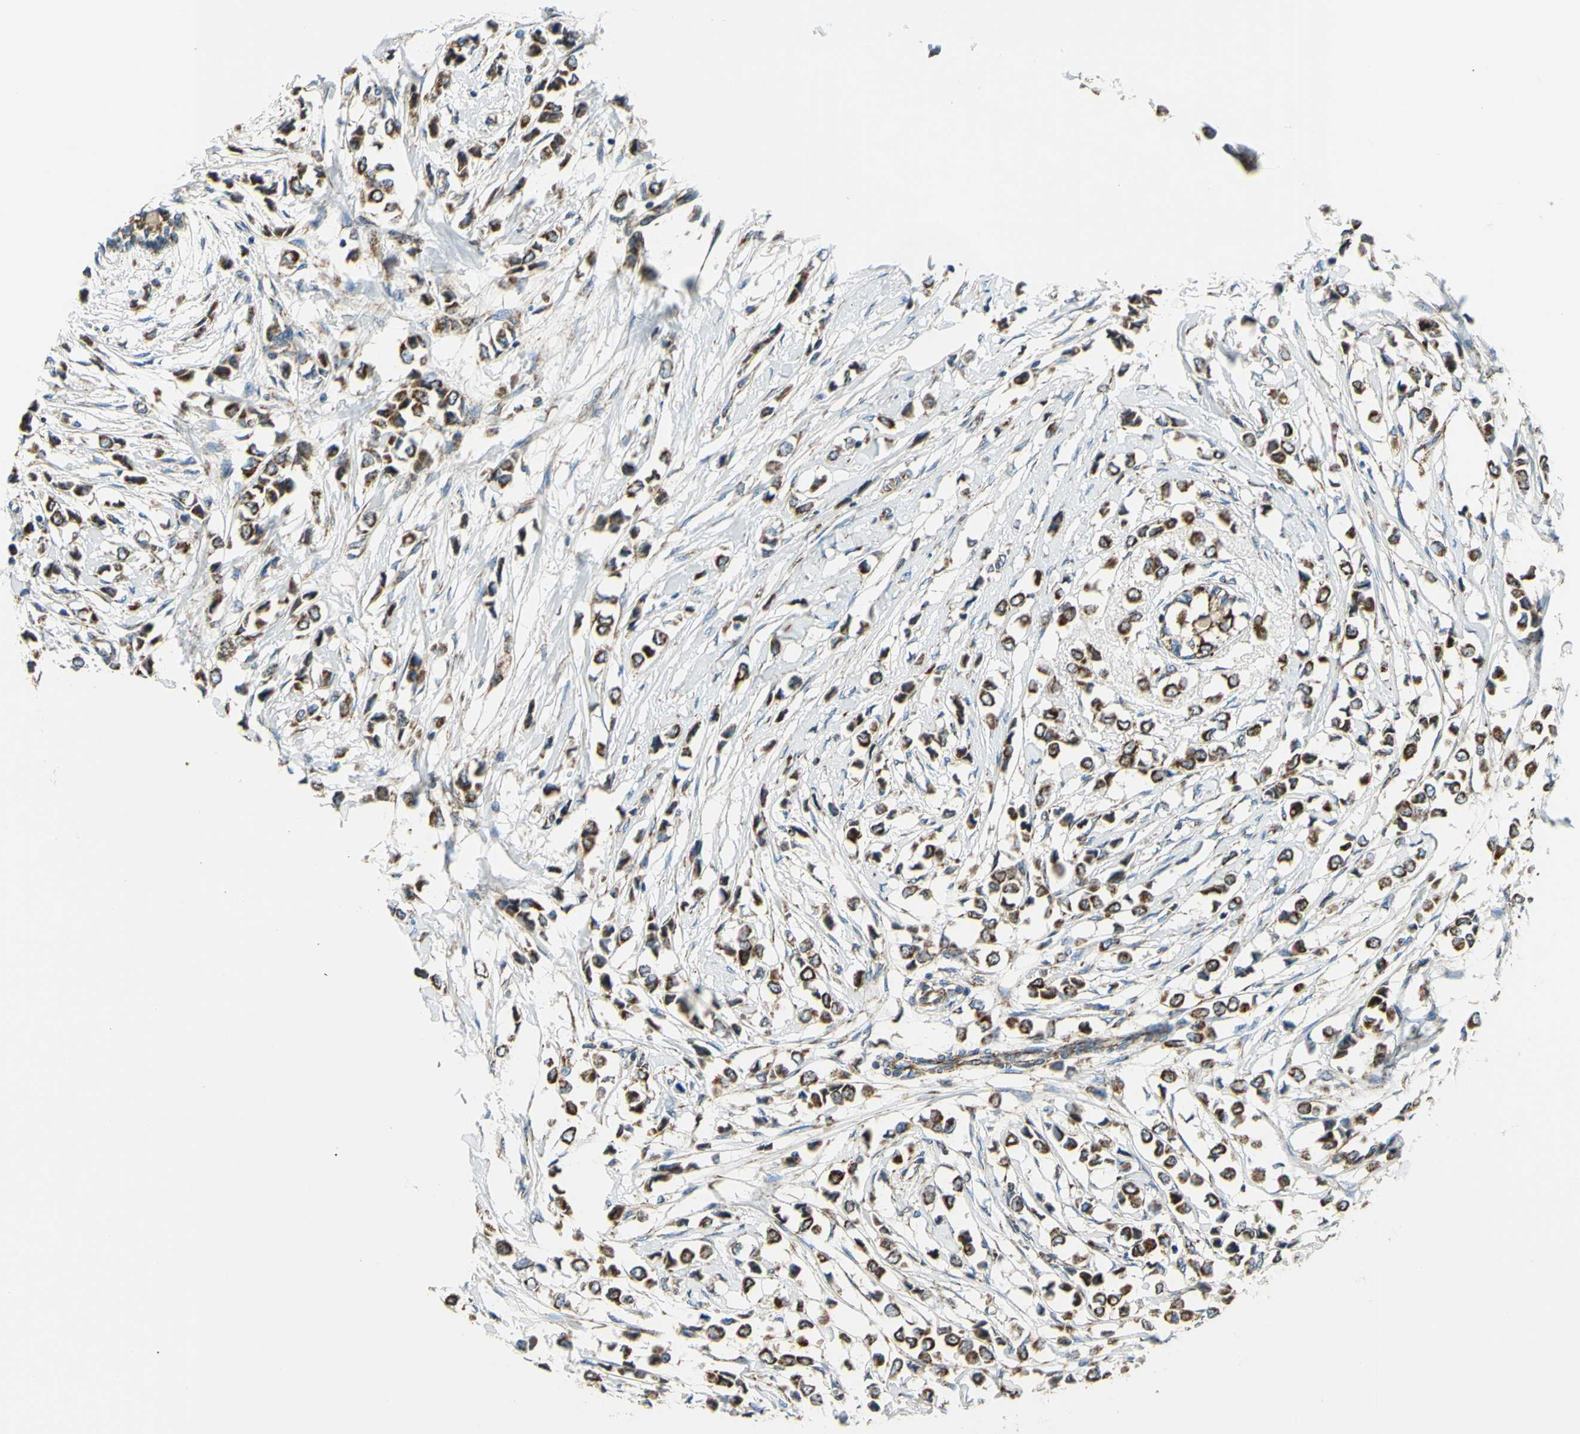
{"staining": {"intensity": "strong", "quantity": ">75%", "location": "cytoplasmic/membranous"}, "tissue": "breast cancer", "cell_type": "Tumor cells", "image_type": "cancer", "snomed": [{"axis": "morphology", "description": "Lobular carcinoma"}, {"axis": "topography", "description": "Breast"}], "caption": "Immunohistochemical staining of human breast cancer displays high levels of strong cytoplasmic/membranous expression in about >75% of tumor cells.", "gene": "MAVS", "patient": {"sex": "female", "age": 51}}